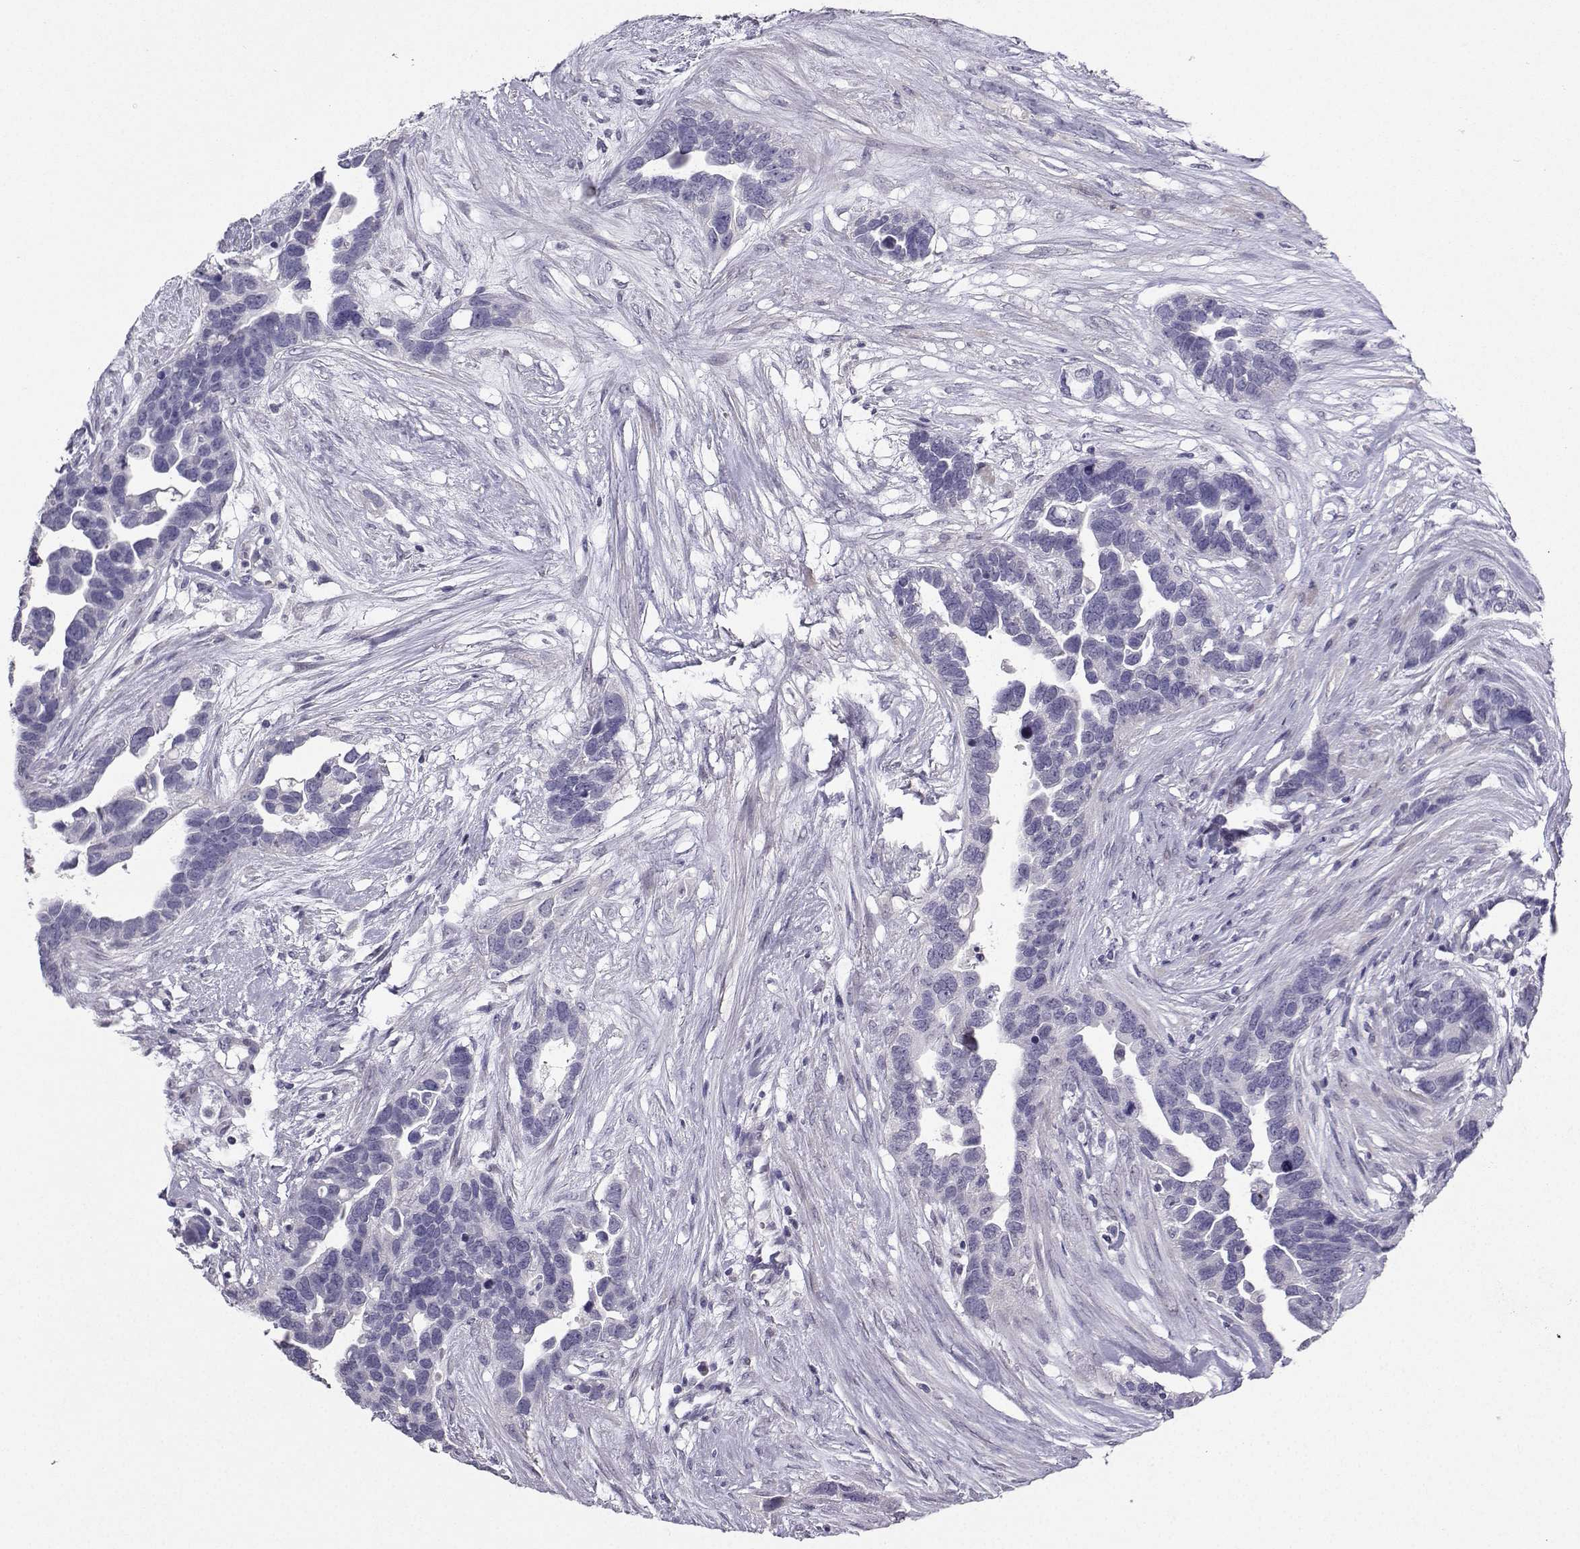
{"staining": {"intensity": "negative", "quantity": "none", "location": "none"}, "tissue": "ovarian cancer", "cell_type": "Tumor cells", "image_type": "cancer", "snomed": [{"axis": "morphology", "description": "Cystadenocarcinoma, serous, NOS"}, {"axis": "topography", "description": "Ovary"}], "caption": "The histopathology image displays no staining of tumor cells in serous cystadenocarcinoma (ovarian). (Immunohistochemistry, brightfield microscopy, high magnification).", "gene": "CARTPT", "patient": {"sex": "female", "age": 54}}